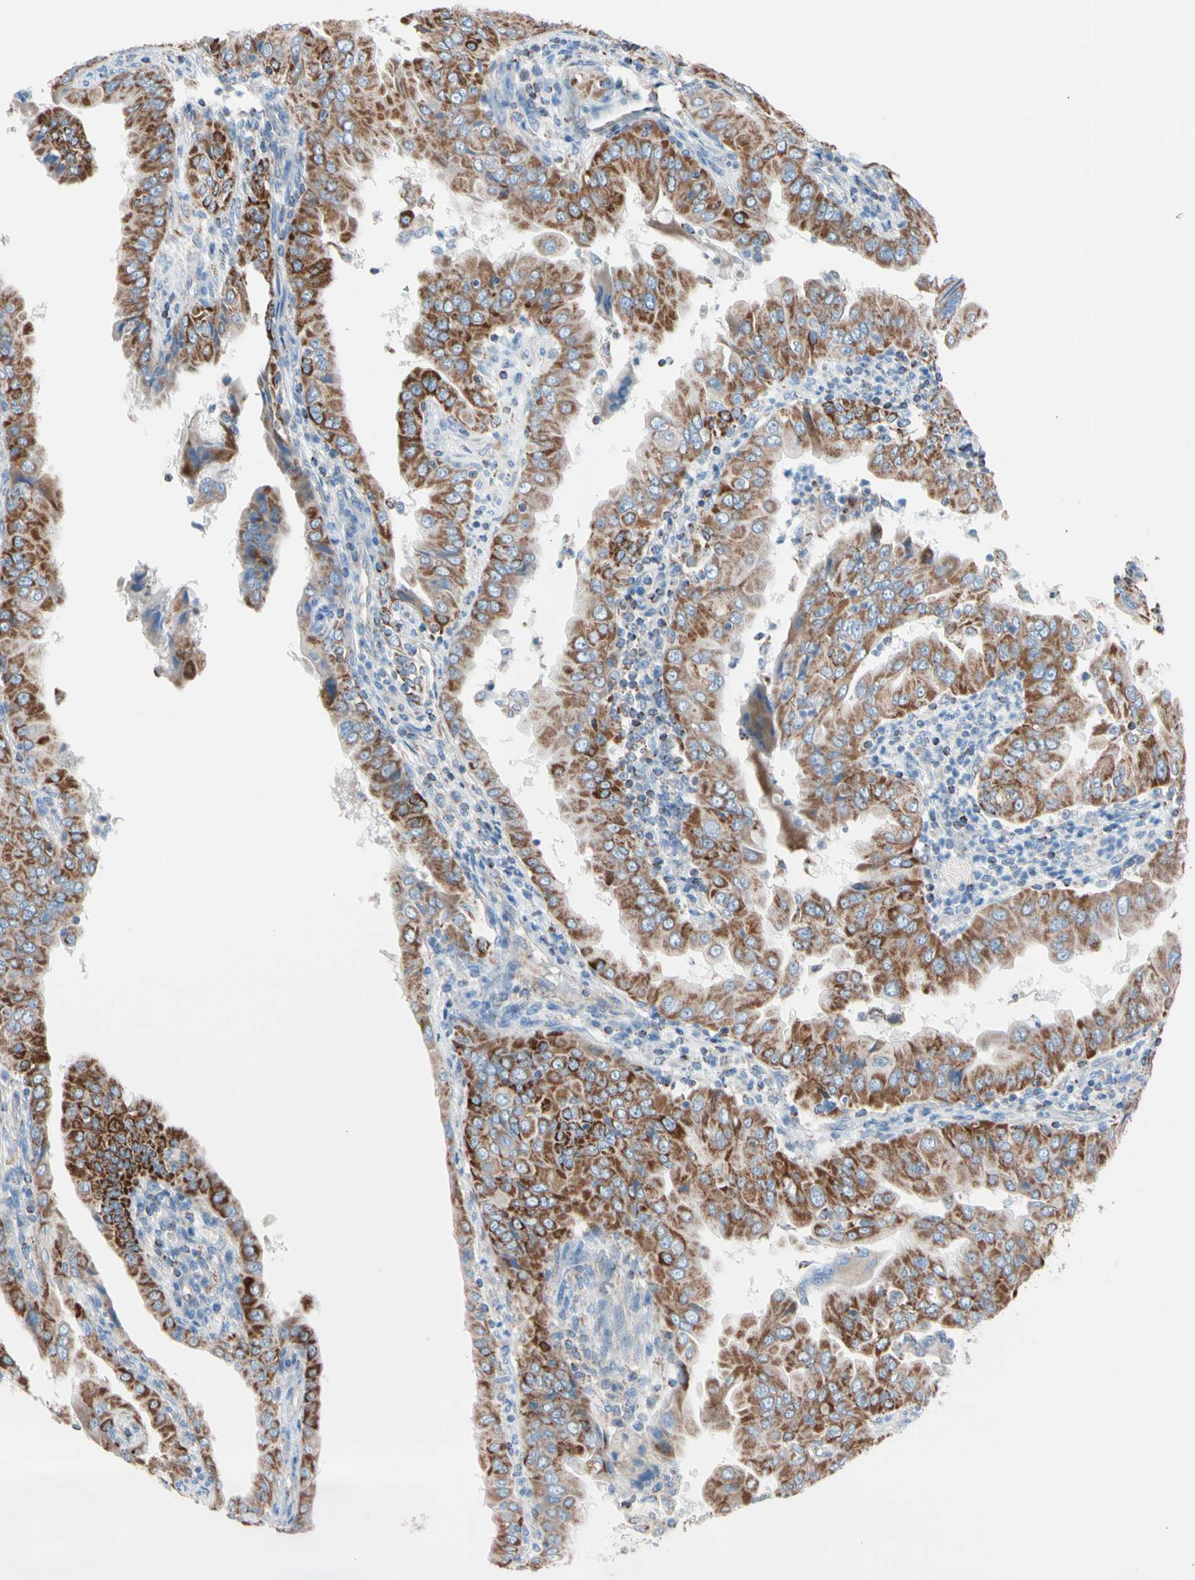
{"staining": {"intensity": "strong", "quantity": ">75%", "location": "cytoplasmic/membranous"}, "tissue": "thyroid cancer", "cell_type": "Tumor cells", "image_type": "cancer", "snomed": [{"axis": "morphology", "description": "Papillary adenocarcinoma, NOS"}, {"axis": "topography", "description": "Thyroid gland"}], "caption": "The immunohistochemical stain shows strong cytoplasmic/membranous positivity in tumor cells of papillary adenocarcinoma (thyroid) tissue.", "gene": "HK1", "patient": {"sex": "male", "age": 33}}